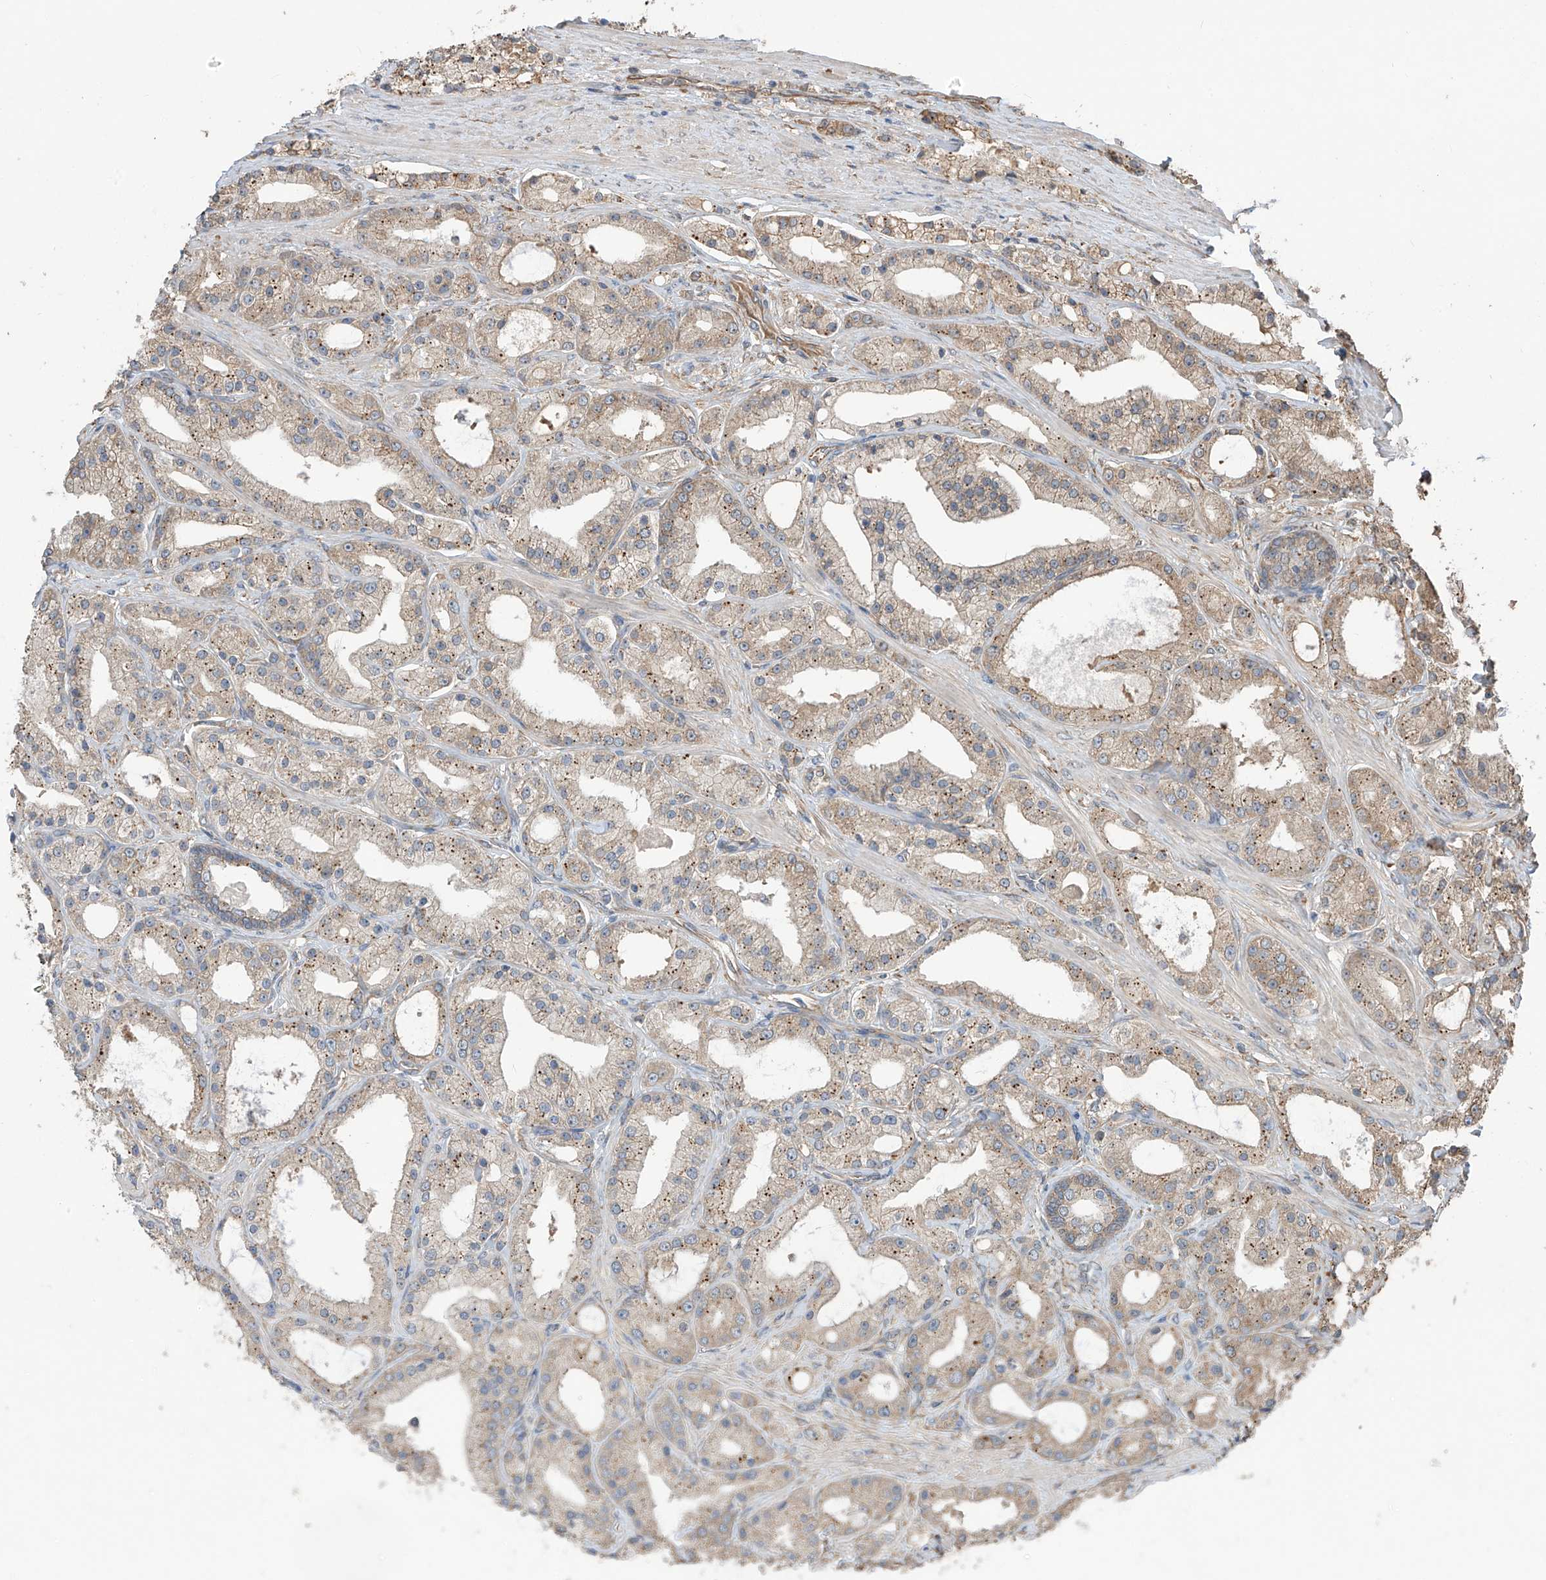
{"staining": {"intensity": "weak", "quantity": "25%-75%", "location": "cytoplasmic/membranous"}, "tissue": "prostate cancer", "cell_type": "Tumor cells", "image_type": "cancer", "snomed": [{"axis": "morphology", "description": "Adenocarcinoma, Low grade"}, {"axis": "topography", "description": "Prostate"}], "caption": "Weak cytoplasmic/membranous protein expression is seen in about 25%-75% of tumor cells in prostate cancer.", "gene": "AGBL5", "patient": {"sex": "male", "age": 67}}